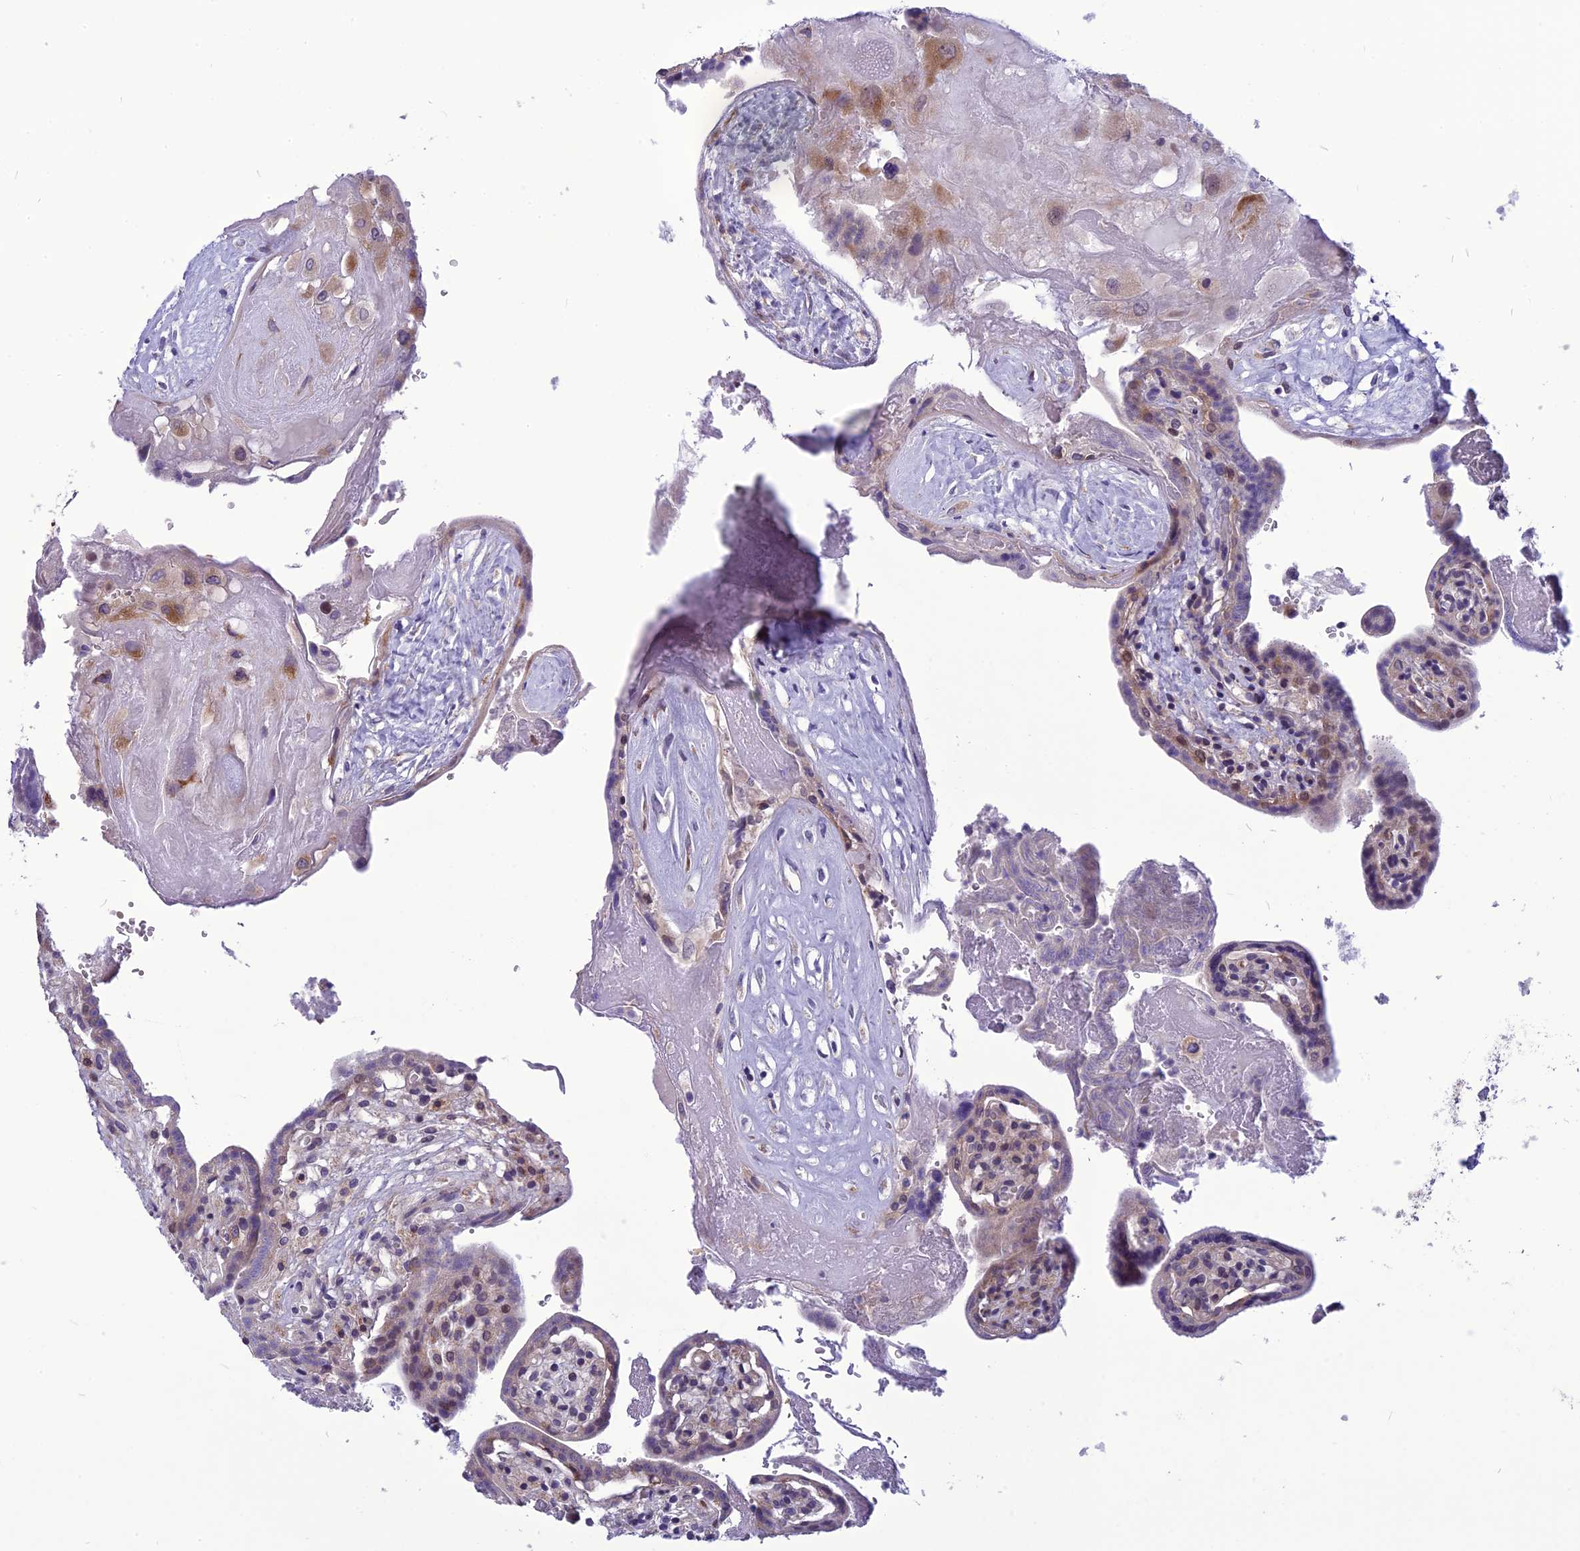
{"staining": {"intensity": "moderate", "quantity": "<25%", "location": "cytoplasmic/membranous"}, "tissue": "placenta", "cell_type": "Decidual cells", "image_type": "normal", "snomed": [{"axis": "morphology", "description": "Normal tissue, NOS"}, {"axis": "topography", "description": "Placenta"}], "caption": "Immunohistochemistry (IHC) of normal human placenta reveals low levels of moderate cytoplasmic/membranous expression in approximately <25% of decidual cells. The staining was performed using DAB to visualize the protein expression in brown, while the nuclei were stained in blue with hematoxylin (Magnification: 20x).", "gene": "PSMF1", "patient": {"sex": "female", "age": 37}}